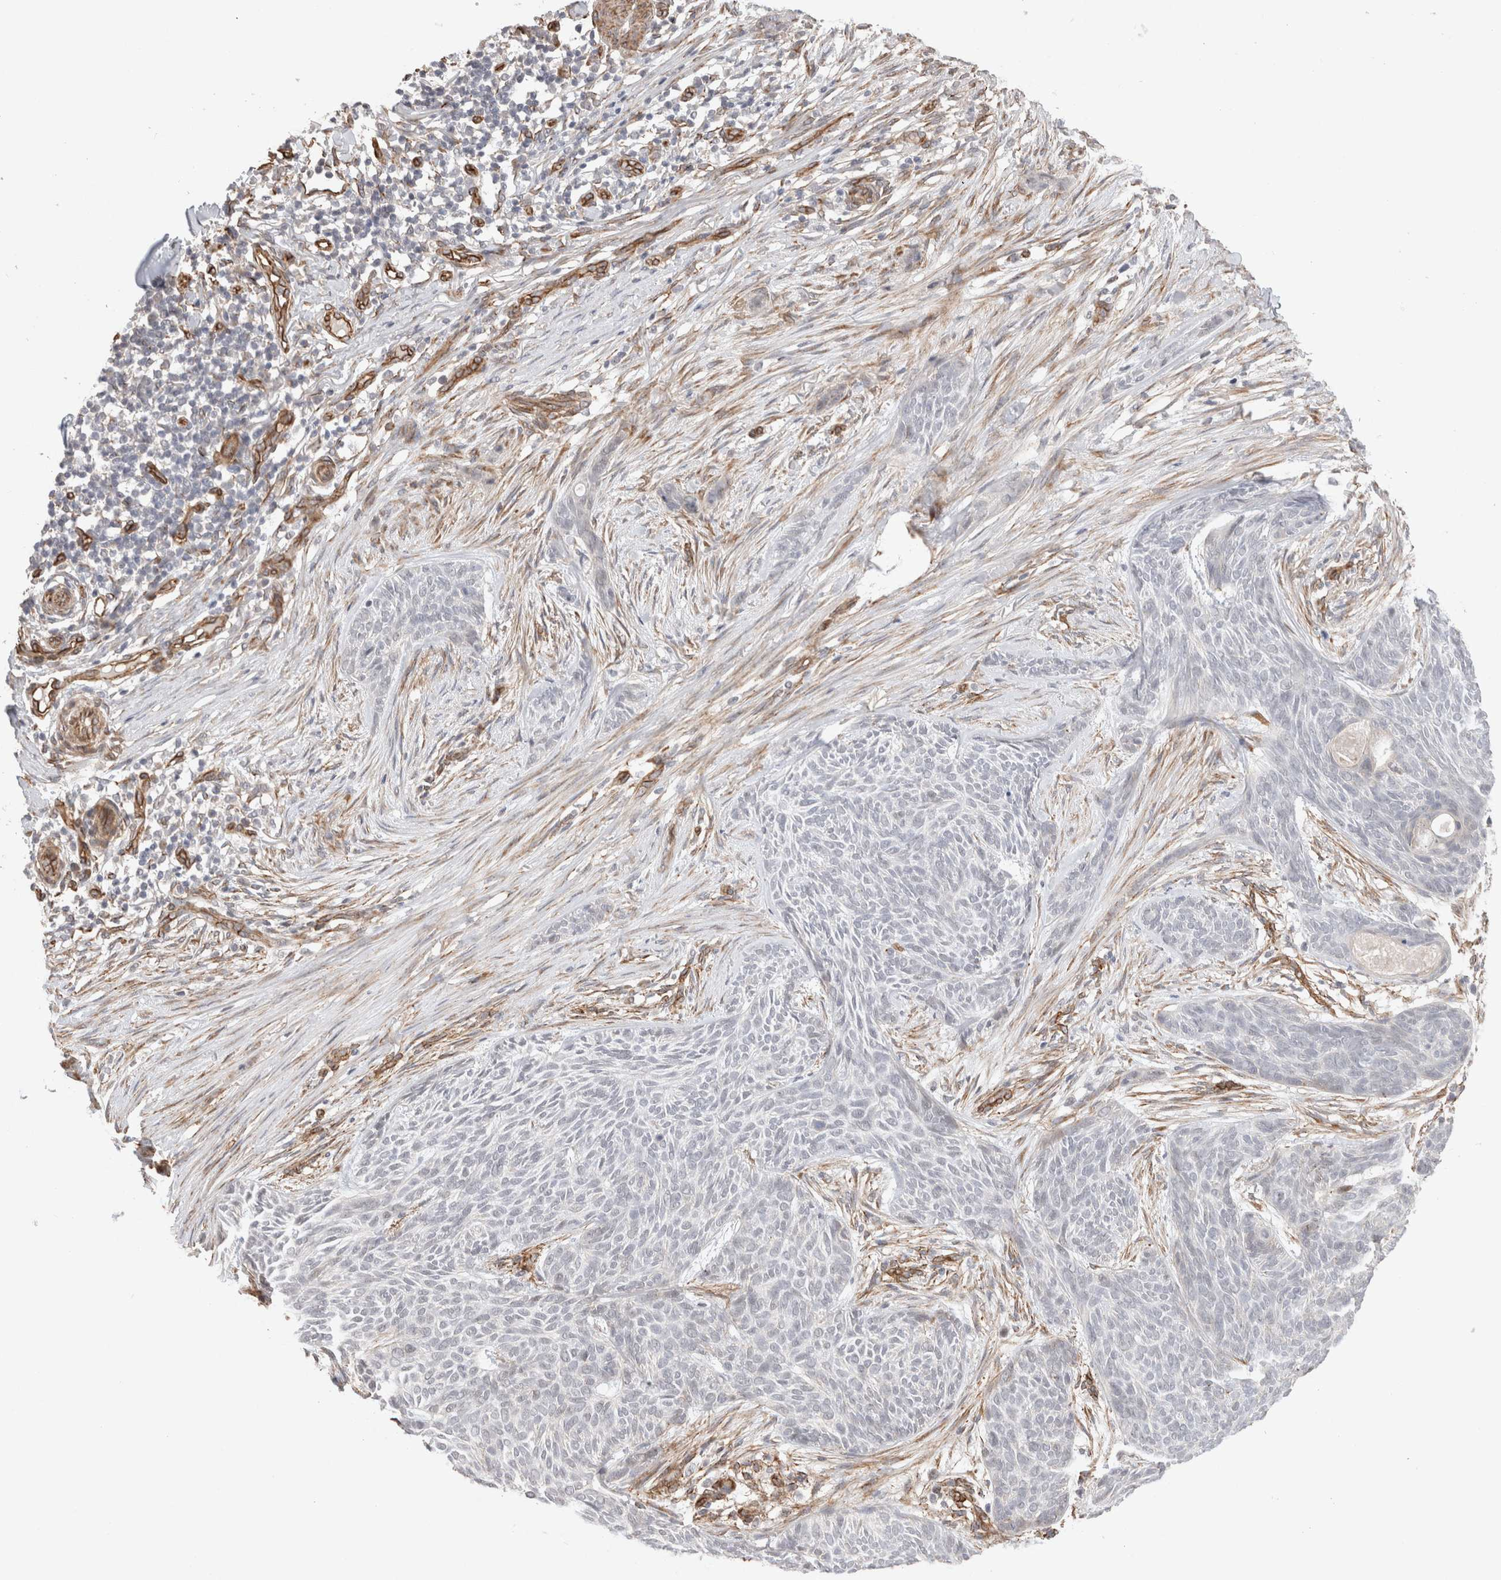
{"staining": {"intensity": "negative", "quantity": "none", "location": "none"}, "tissue": "skin cancer", "cell_type": "Tumor cells", "image_type": "cancer", "snomed": [{"axis": "morphology", "description": "Basal cell carcinoma"}, {"axis": "topography", "description": "Skin"}], "caption": "This is an immunohistochemistry (IHC) histopathology image of skin cancer. There is no positivity in tumor cells.", "gene": "CAAP1", "patient": {"sex": "female", "age": 59}}